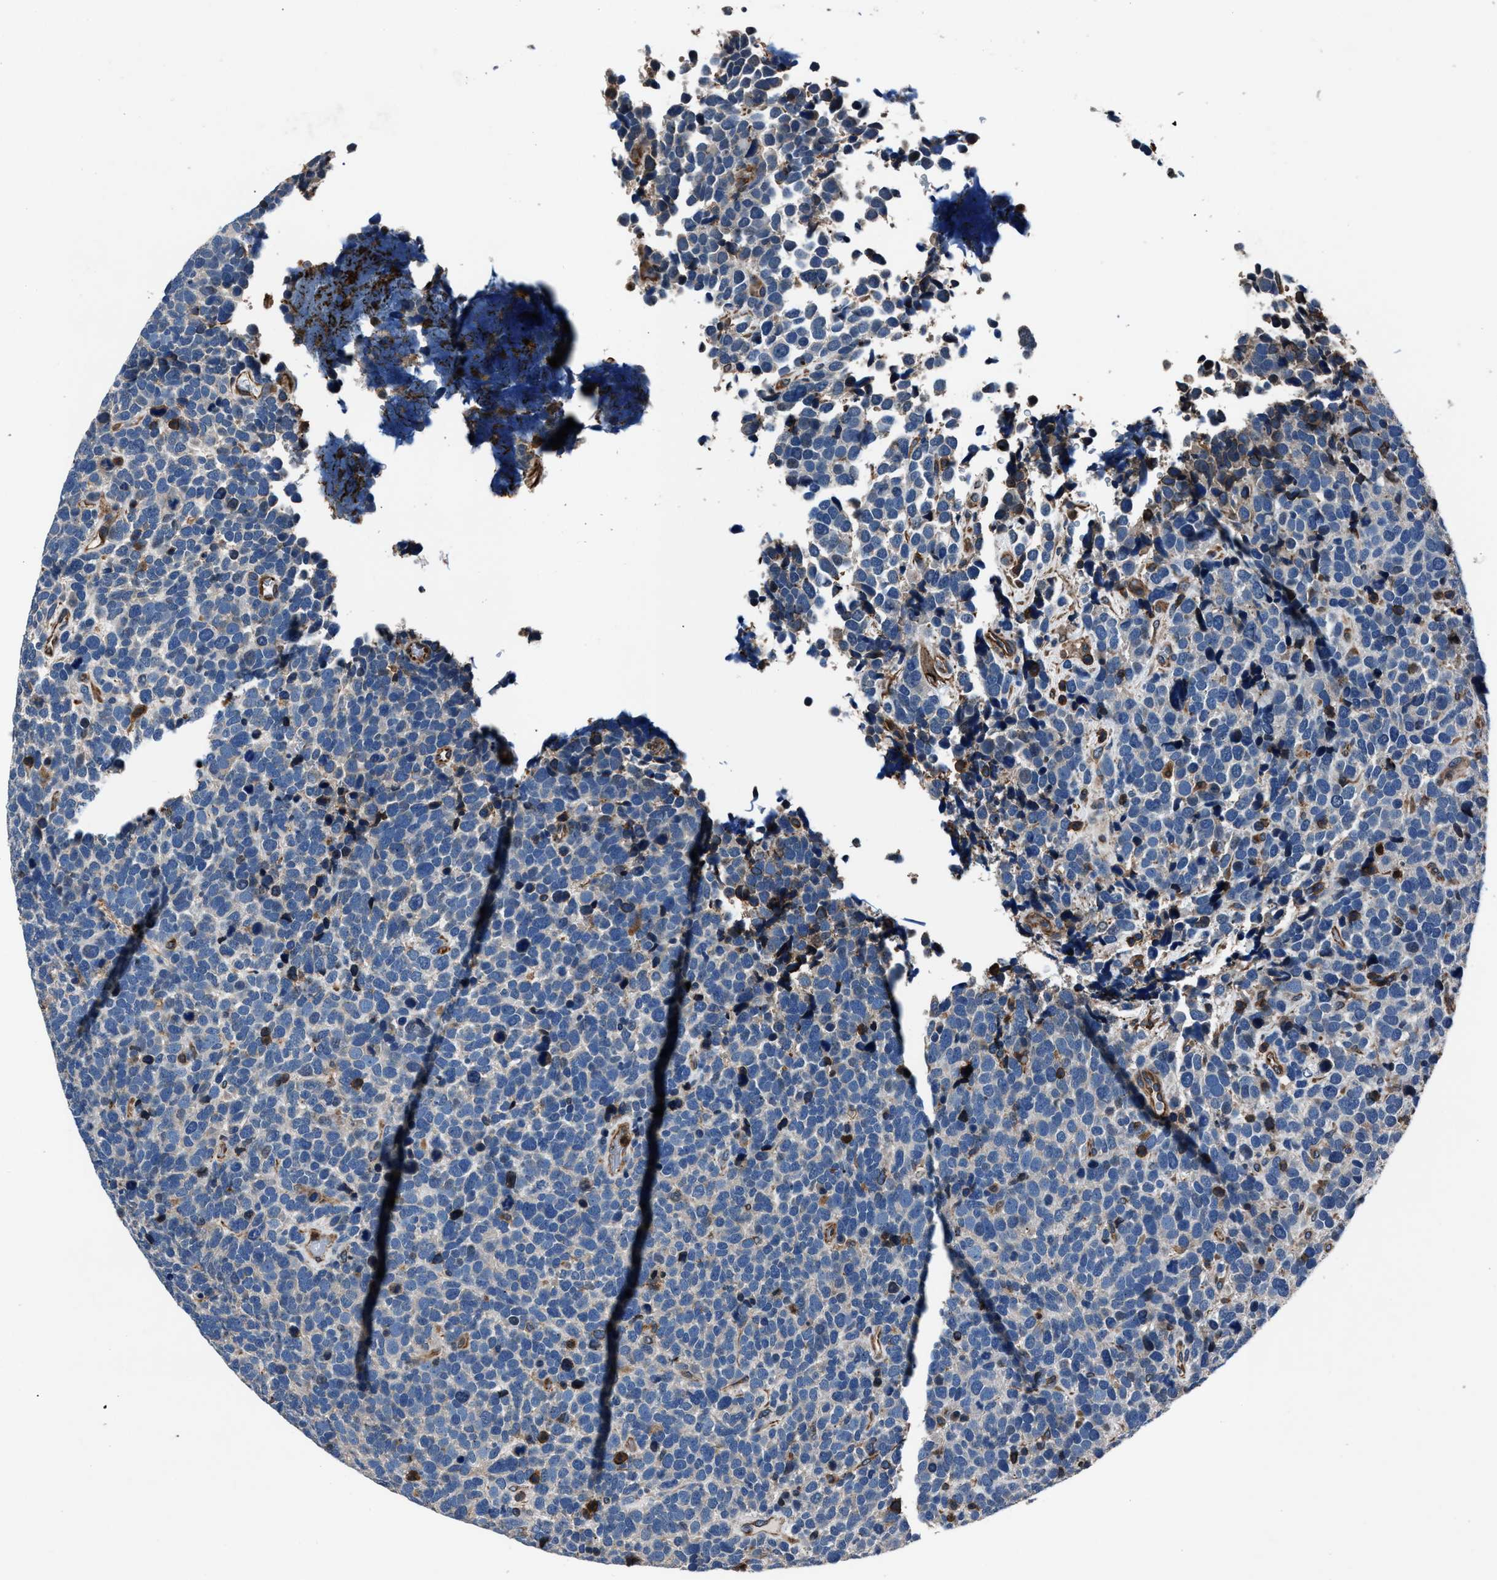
{"staining": {"intensity": "negative", "quantity": "none", "location": "none"}, "tissue": "urothelial cancer", "cell_type": "Tumor cells", "image_type": "cancer", "snomed": [{"axis": "morphology", "description": "Urothelial carcinoma, High grade"}, {"axis": "topography", "description": "Urinary bladder"}], "caption": "Urothelial cancer stained for a protein using immunohistochemistry demonstrates no staining tumor cells.", "gene": "MFSD11", "patient": {"sex": "female", "age": 82}}